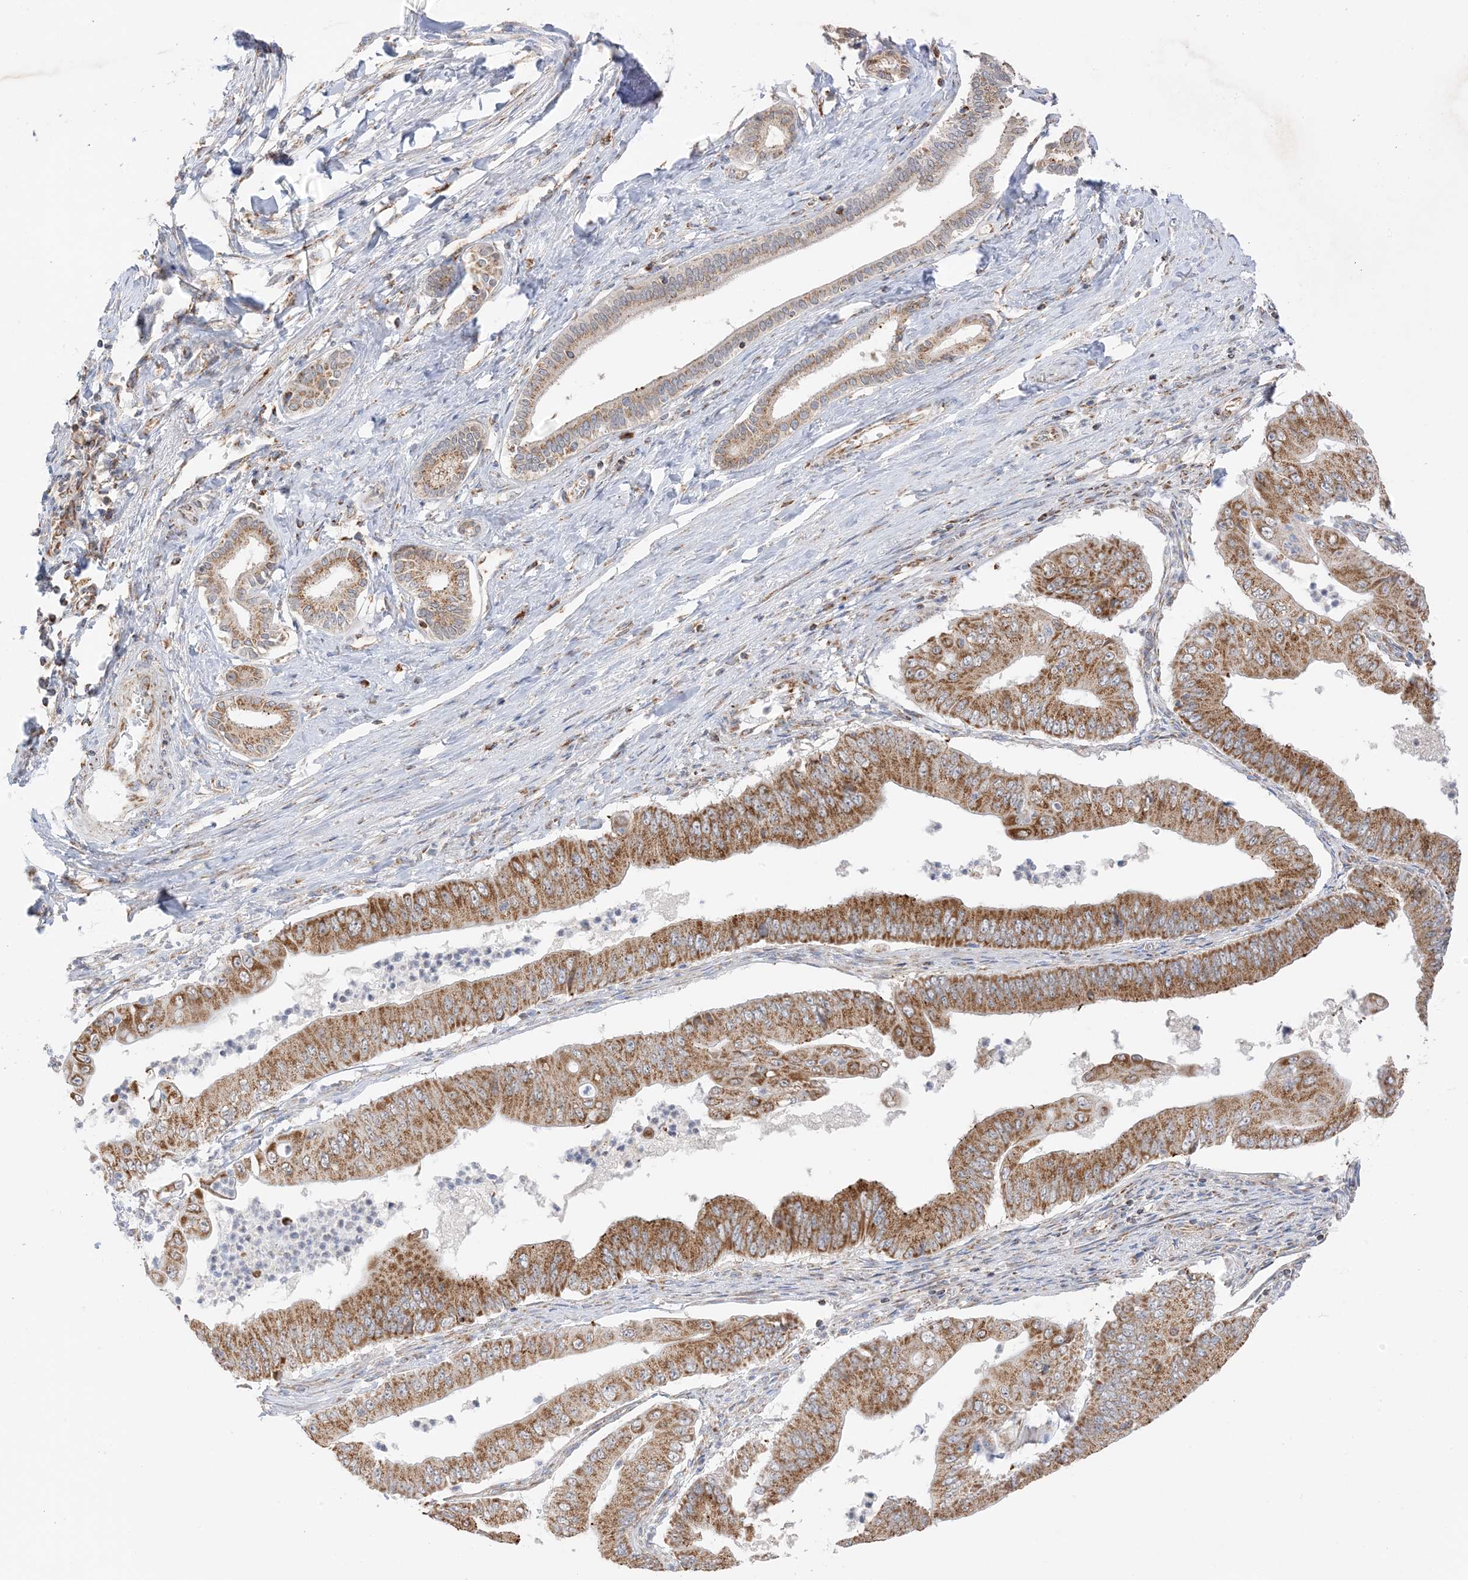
{"staining": {"intensity": "strong", "quantity": ">75%", "location": "cytoplasmic/membranous"}, "tissue": "pancreatic cancer", "cell_type": "Tumor cells", "image_type": "cancer", "snomed": [{"axis": "morphology", "description": "Adenocarcinoma, NOS"}, {"axis": "topography", "description": "Pancreas"}], "caption": "Protein expression analysis of adenocarcinoma (pancreatic) displays strong cytoplasmic/membranous positivity in approximately >75% of tumor cells. The protein is stained brown, and the nuclei are stained in blue (DAB (3,3'-diaminobenzidine) IHC with brightfield microscopy, high magnification).", "gene": "SLC25A12", "patient": {"sex": "female", "age": 77}}